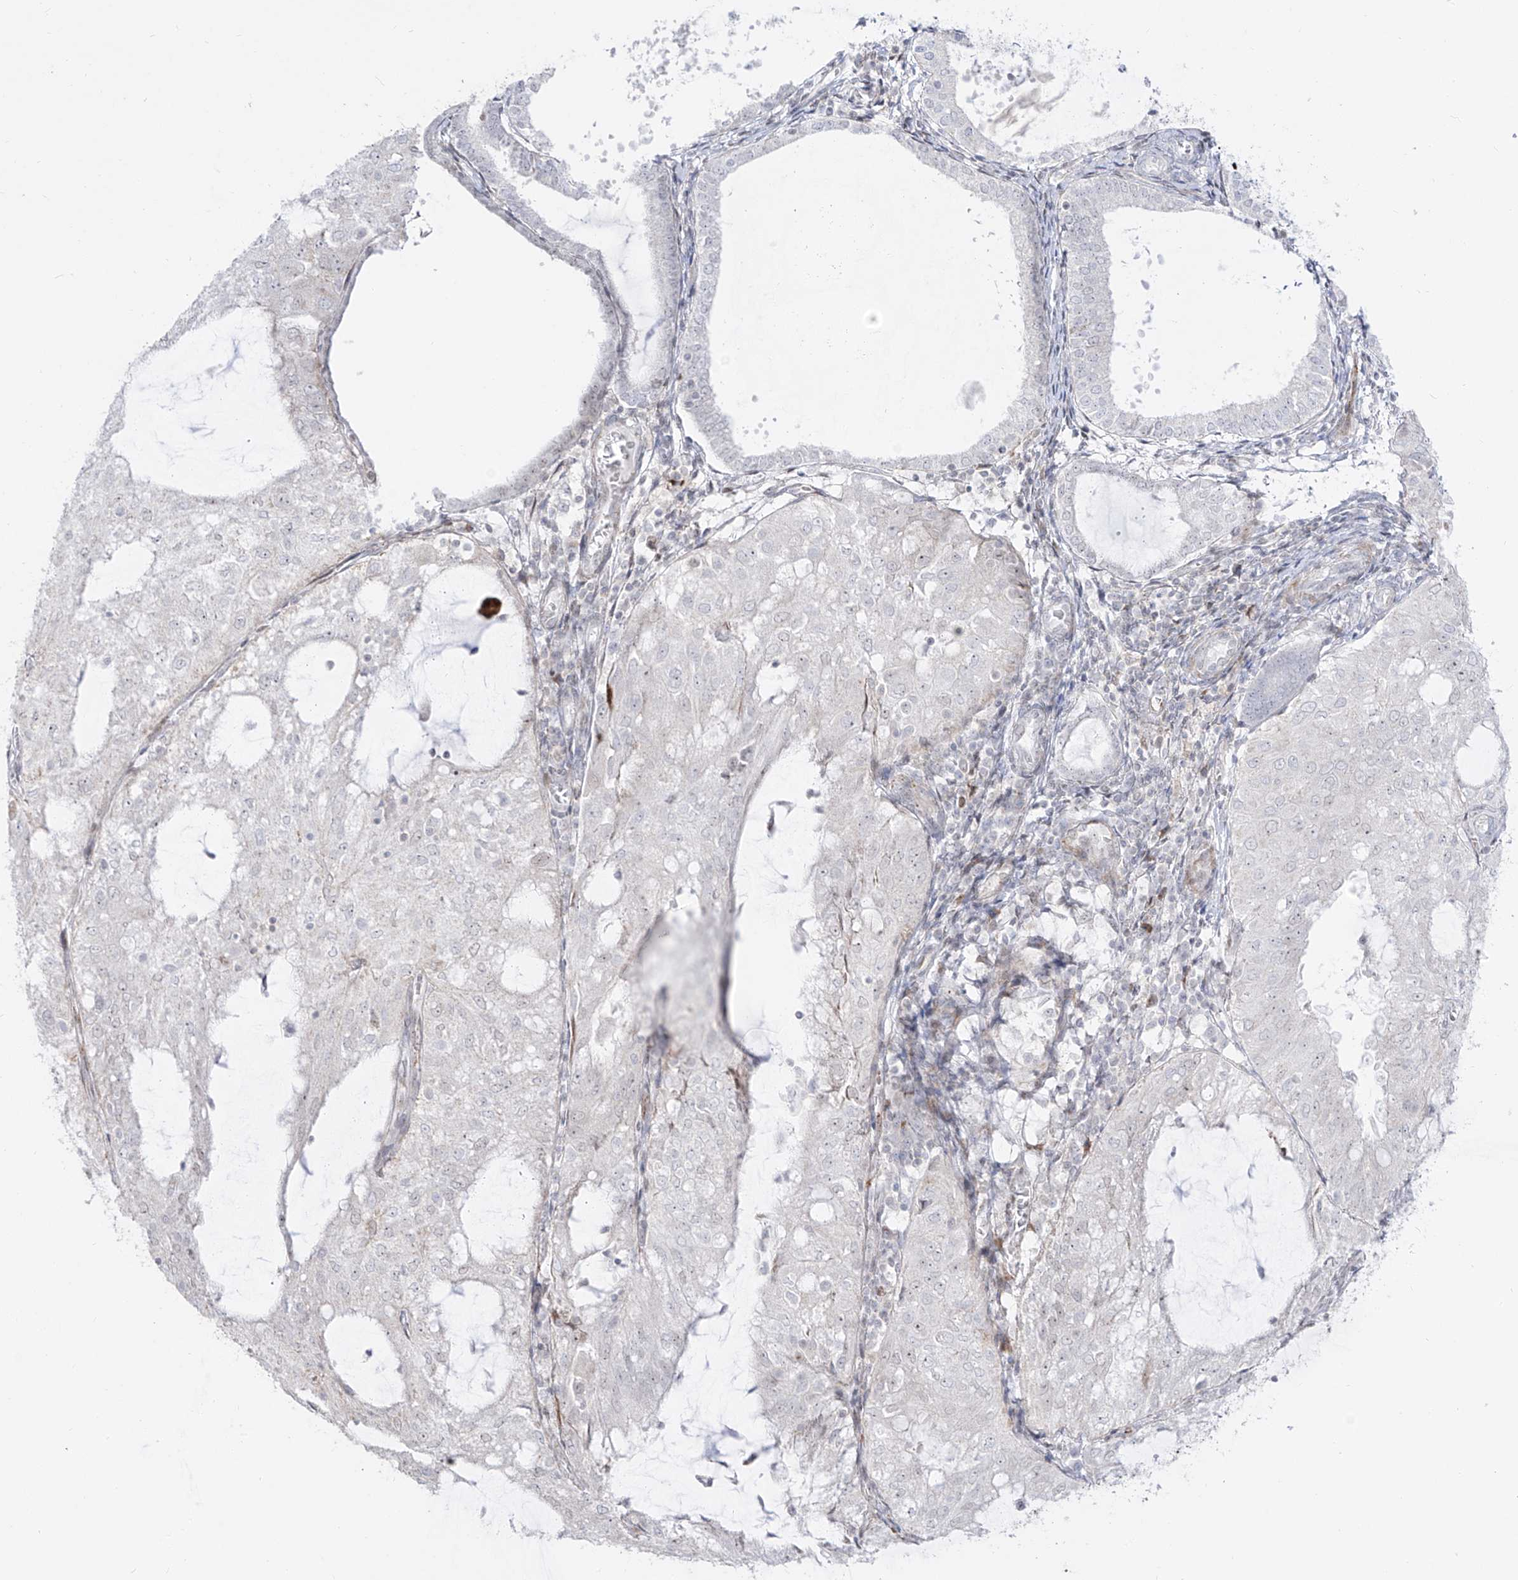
{"staining": {"intensity": "negative", "quantity": "none", "location": "none"}, "tissue": "endometrial cancer", "cell_type": "Tumor cells", "image_type": "cancer", "snomed": [{"axis": "morphology", "description": "Adenocarcinoma, NOS"}, {"axis": "topography", "description": "Endometrium"}], "caption": "This is a micrograph of immunohistochemistry staining of adenocarcinoma (endometrial), which shows no positivity in tumor cells.", "gene": "ZNF180", "patient": {"sex": "female", "age": 81}}